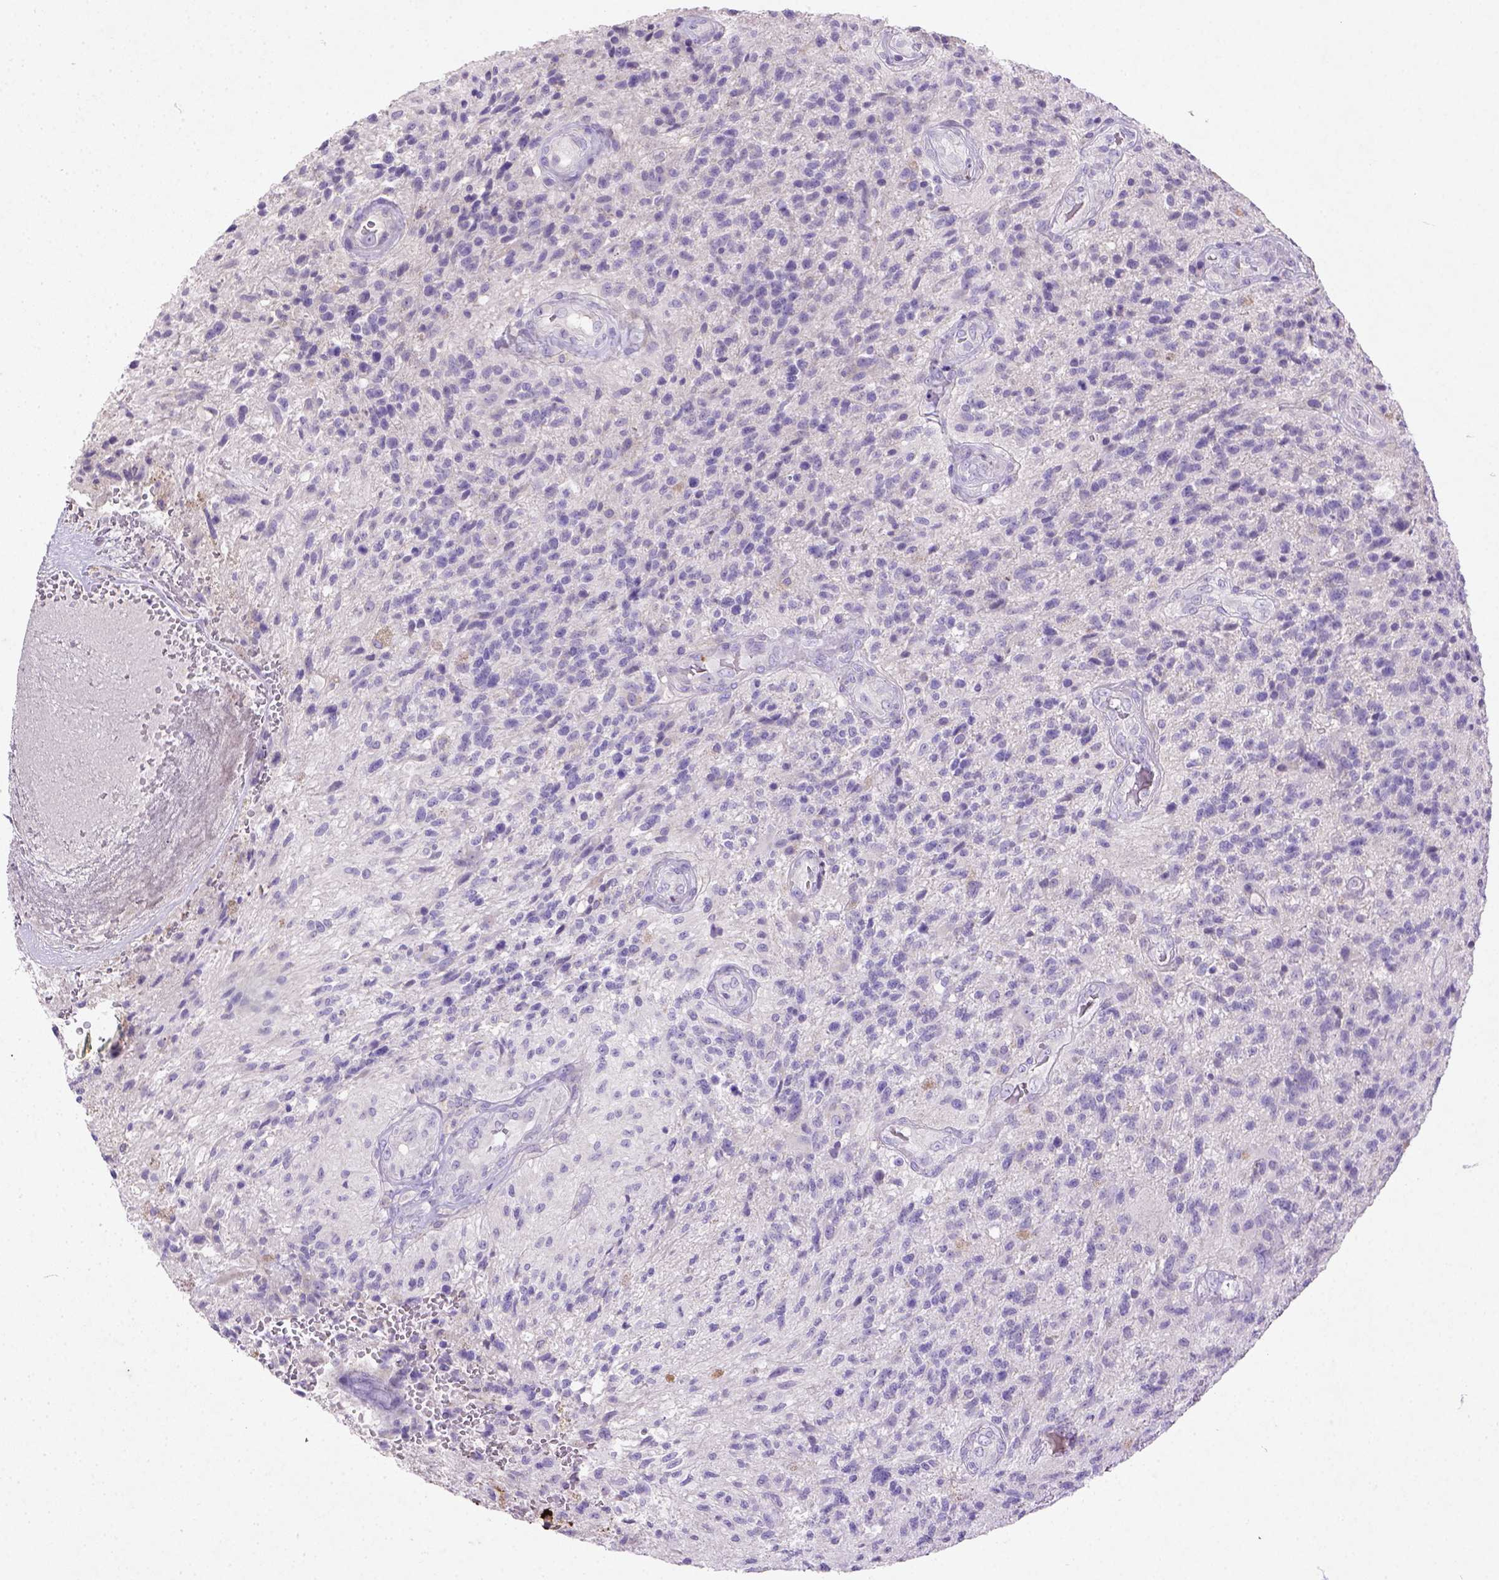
{"staining": {"intensity": "negative", "quantity": "none", "location": "none"}, "tissue": "glioma", "cell_type": "Tumor cells", "image_type": "cancer", "snomed": [{"axis": "morphology", "description": "Glioma, malignant, High grade"}, {"axis": "topography", "description": "Brain"}], "caption": "Immunohistochemistry (IHC) of human malignant high-grade glioma reveals no positivity in tumor cells.", "gene": "NUDT2", "patient": {"sex": "male", "age": 56}}